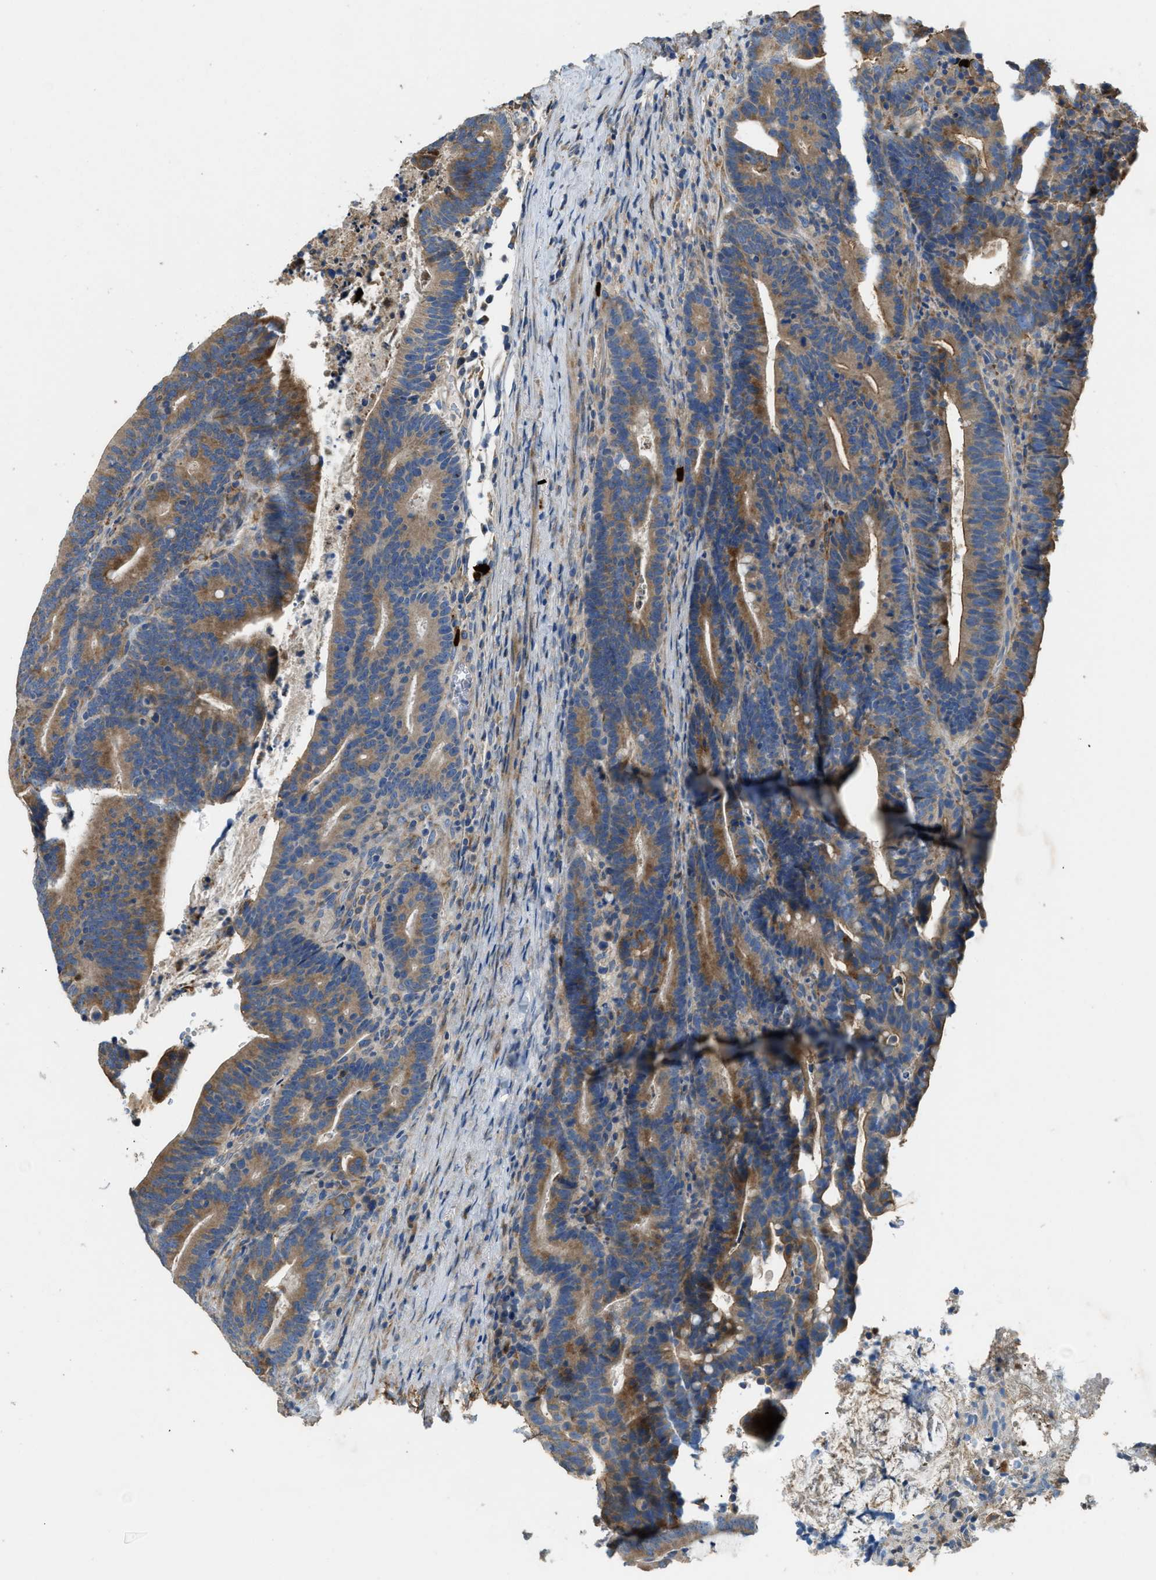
{"staining": {"intensity": "moderate", "quantity": ">75%", "location": "cytoplasmic/membranous"}, "tissue": "colorectal cancer", "cell_type": "Tumor cells", "image_type": "cancer", "snomed": [{"axis": "morphology", "description": "Adenocarcinoma, NOS"}, {"axis": "topography", "description": "Colon"}], "caption": "Colorectal cancer (adenocarcinoma) stained with a brown dye demonstrates moderate cytoplasmic/membranous positive positivity in about >75% of tumor cells.", "gene": "TMEM68", "patient": {"sex": "female", "age": 66}}